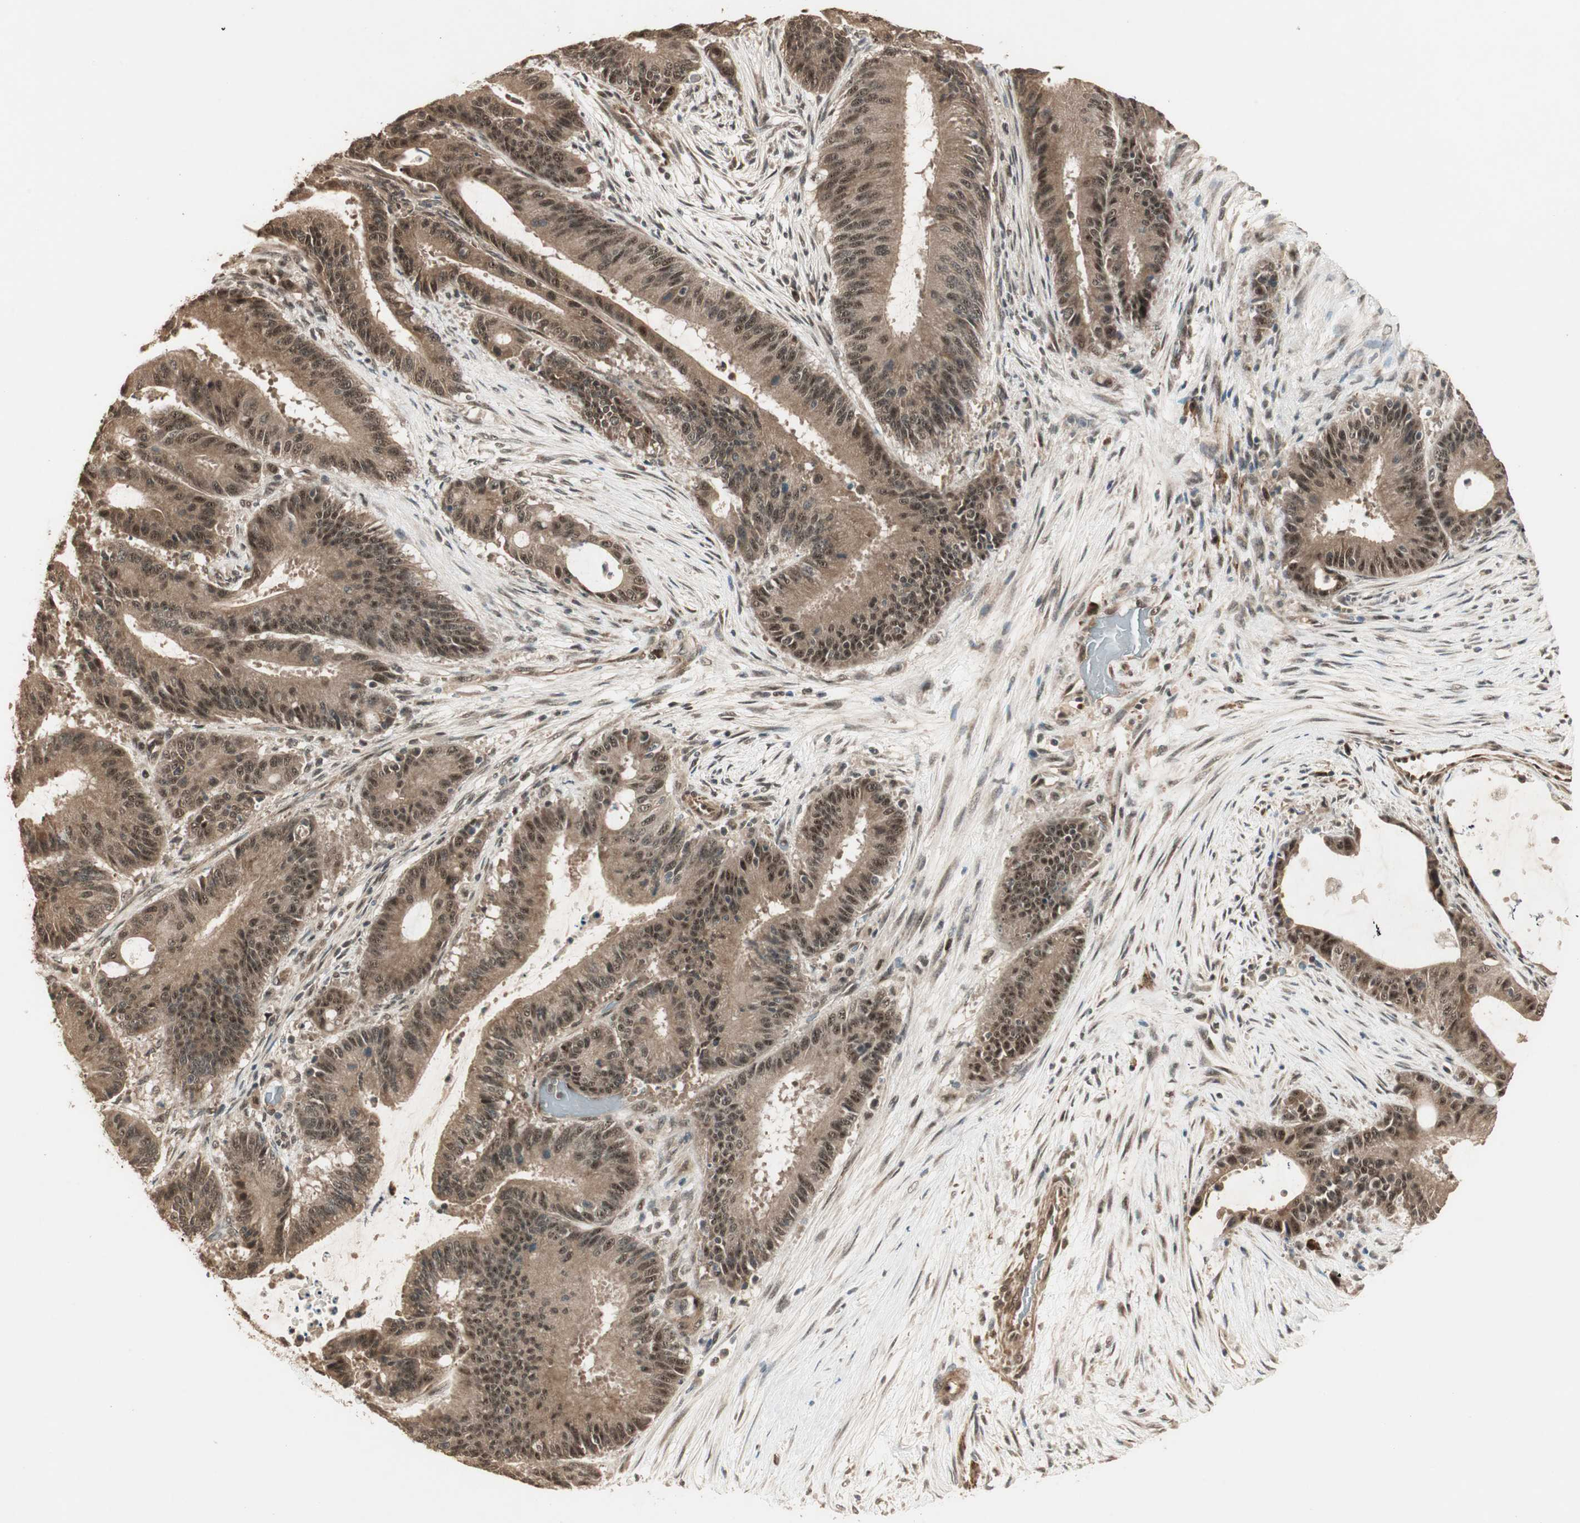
{"staining": {"intensity": "strong", "quantity": ">75%", "location": "cytoplasmic/membranous,nuclear"}, "tissue": "liver cancer", "cell_type": "Tumor cells", "image_type": "cancer", "snomed": [{"axis": "morphology", "description": "Cholangiocarcinoma"}, {"axis": "topography", "description": "Liver"}], "caption": "Cholangiocarcinoma (liver) stained with immunohistochemistry shows strong cytoplasmic/membranous and nuclear positivity in approximately >75% of tumor cells.", "gene": "ZSCAN31", "patient": {"sex": "female", "age": 73}}